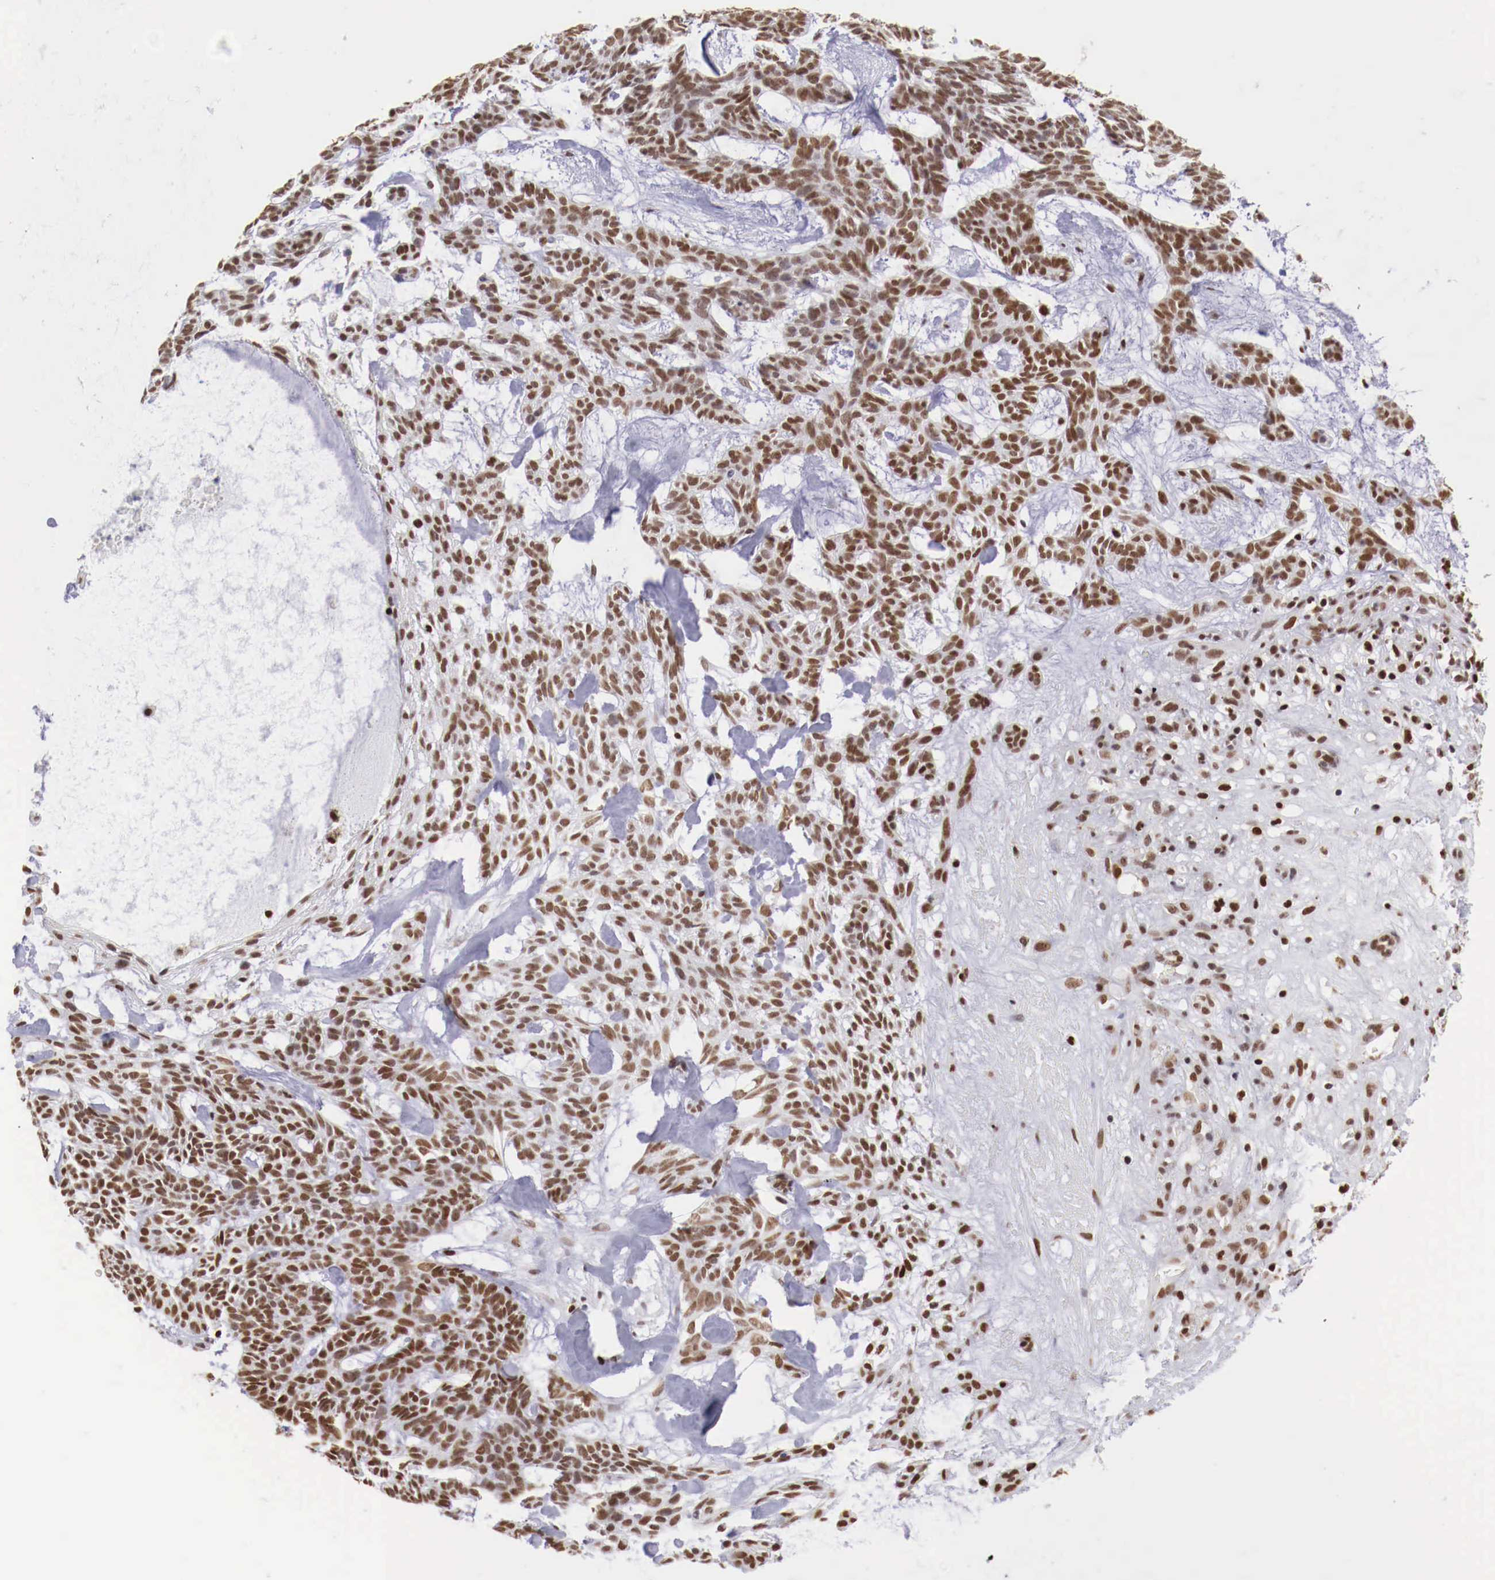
{"staining": {"intensity": "moderate", "quantity": ">75%", "location": "nuclear"}, "tissue": "skin cancer", "cell_type": "Tumor cells", "image_type": "cancer", "snomed": [{"axis": "morphology", "description": "Basal cell carcinoma"}, {"axis": "topography", "description": "Skin"}], "caption": "IHC micrograph of skin cancer stained for a protein (brown), which exhibits medium levels of moderate nuclear expression in approximately >75% of tumor cells.", "gene": "MAX", "patient": {"sex": "male", "age": 75}}